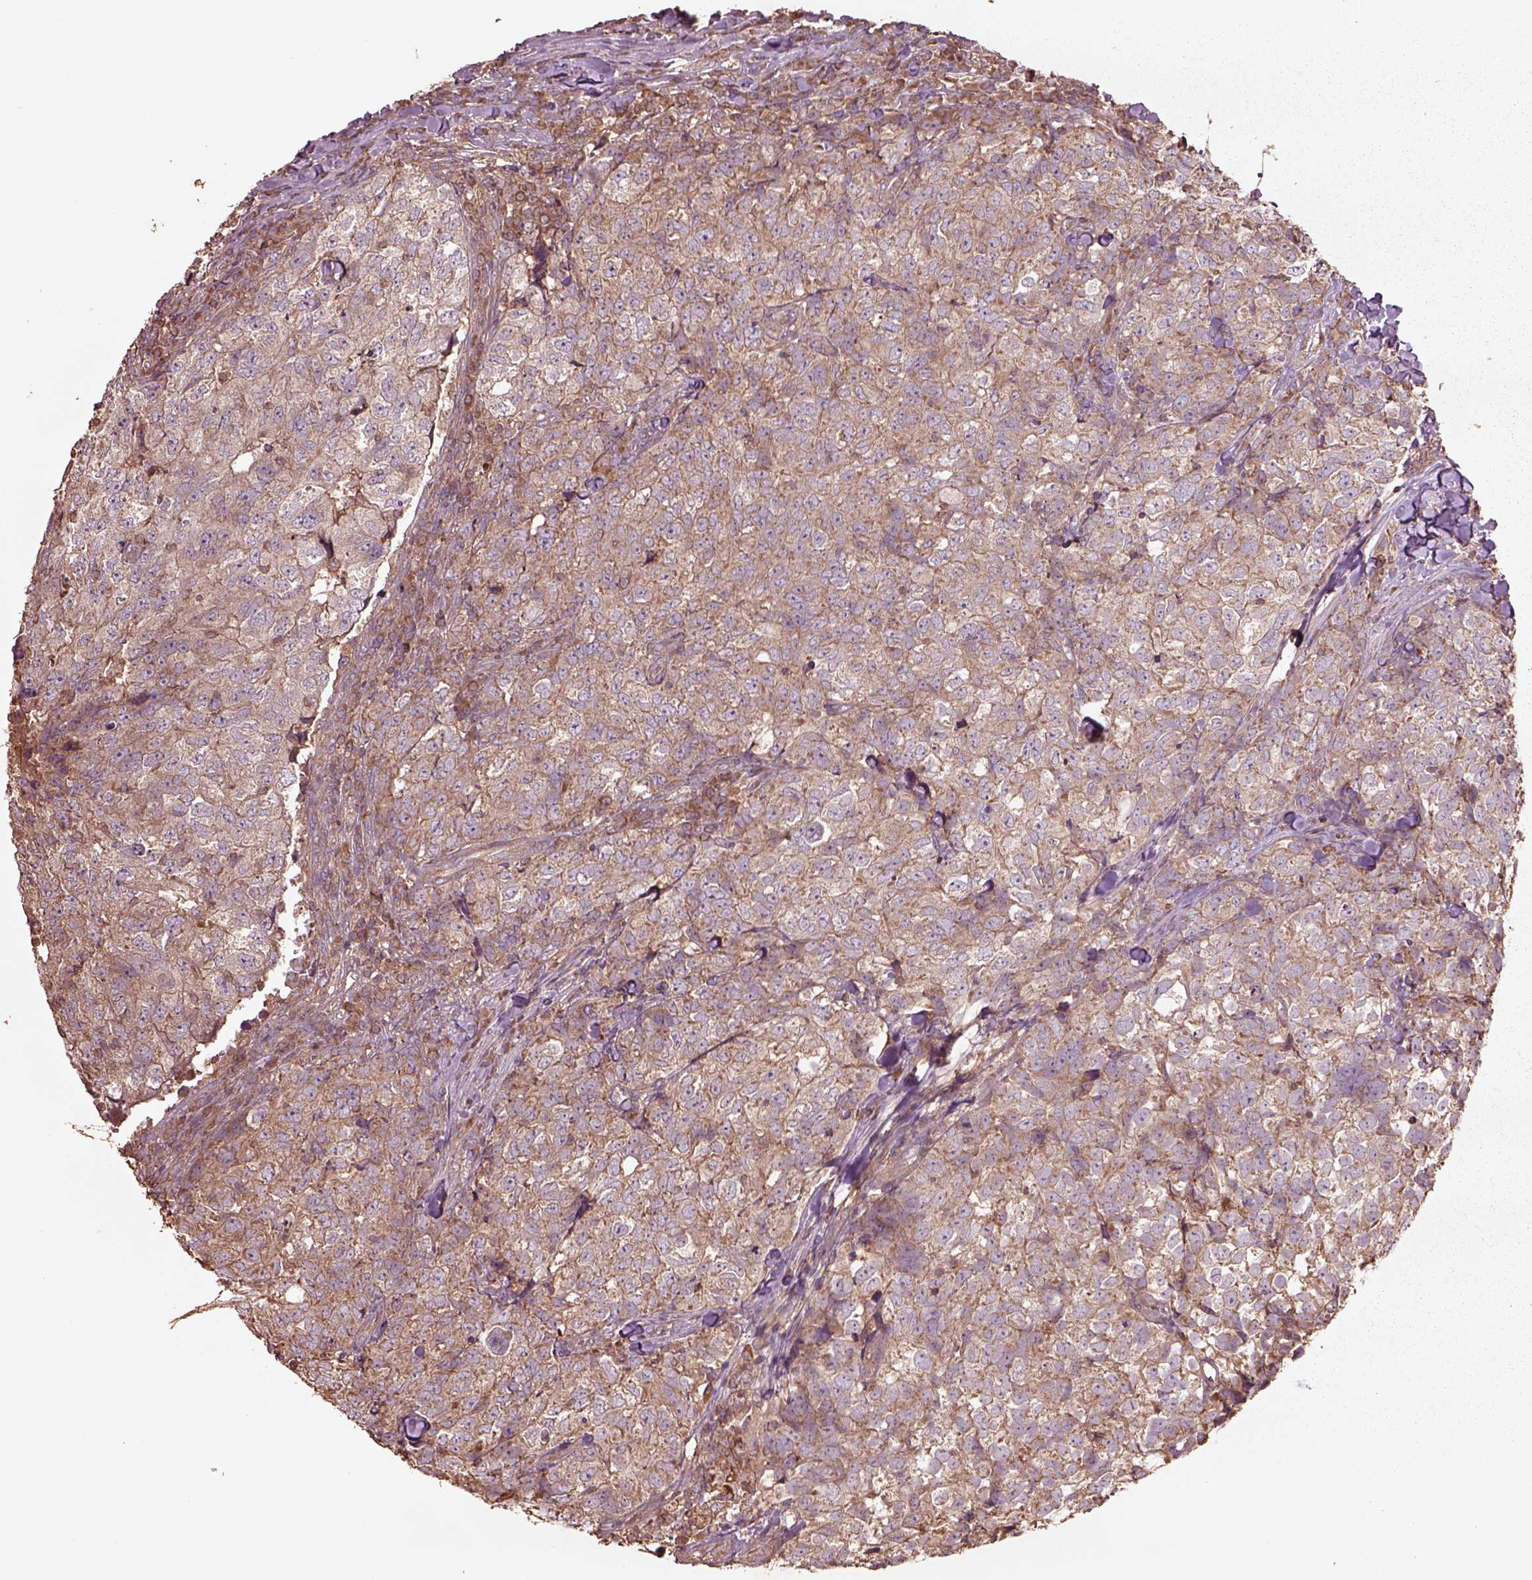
{"staining": {"intensity": "weak", "quantity": ">75%", "location": "cytoplasmic/membranous"}, "tissue": "breast cancer", "cell_type": "Tumor cells", "image_type": "cancer", "snomed": [{"axis": "morphology", "description": "Duct carcinoma"}, {"axis": "topography", "description": "Breast"}], "caption": "Protein staining by IHC shows weak cytoplasmic/membranous staining in approximately >75% of tumor cells in breast invasive ductal carcinoma.", "gene": "TRADD", "patient": {"sex": "female", "age": 30}}